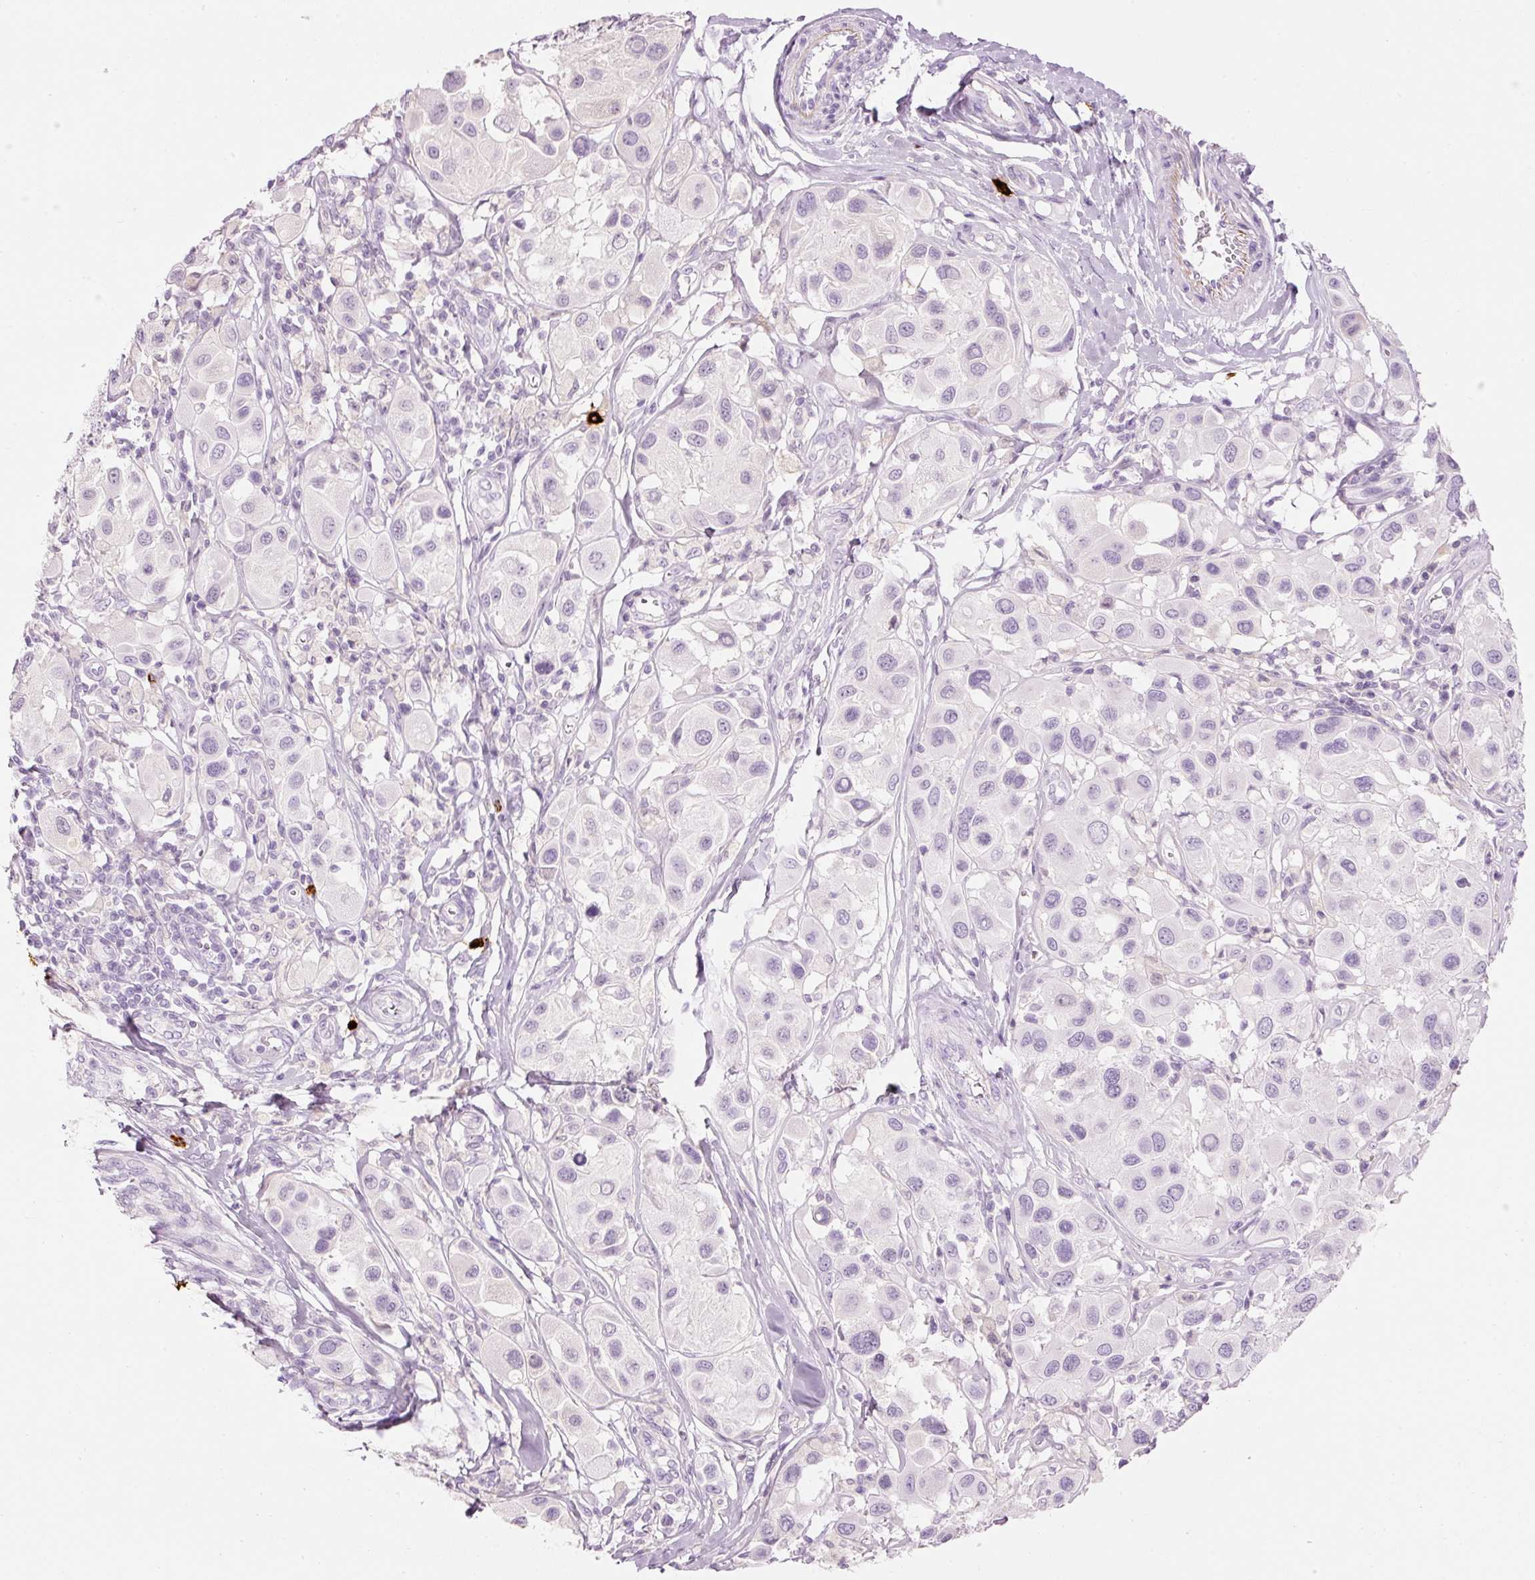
{"staining": {"intensity": "negative", "quantity": "none", "location": "none"}, "tissue": "melanoma", "cell_type": "Tumor cells", "image_type": "cancer", "snomed": [{"axis": "morphology", "description": "Malignant melanoma, Metastatic site"}, {"axis": "topography", "description": "Skin"}], "caption": "High power microscopy histopathology image of an immunohistochemistry photomicrograph of melanoma, revealing no significant positivity in tumor cells.", "gene": "CMA1", "patient": {"sex": "male", "age": 41}}